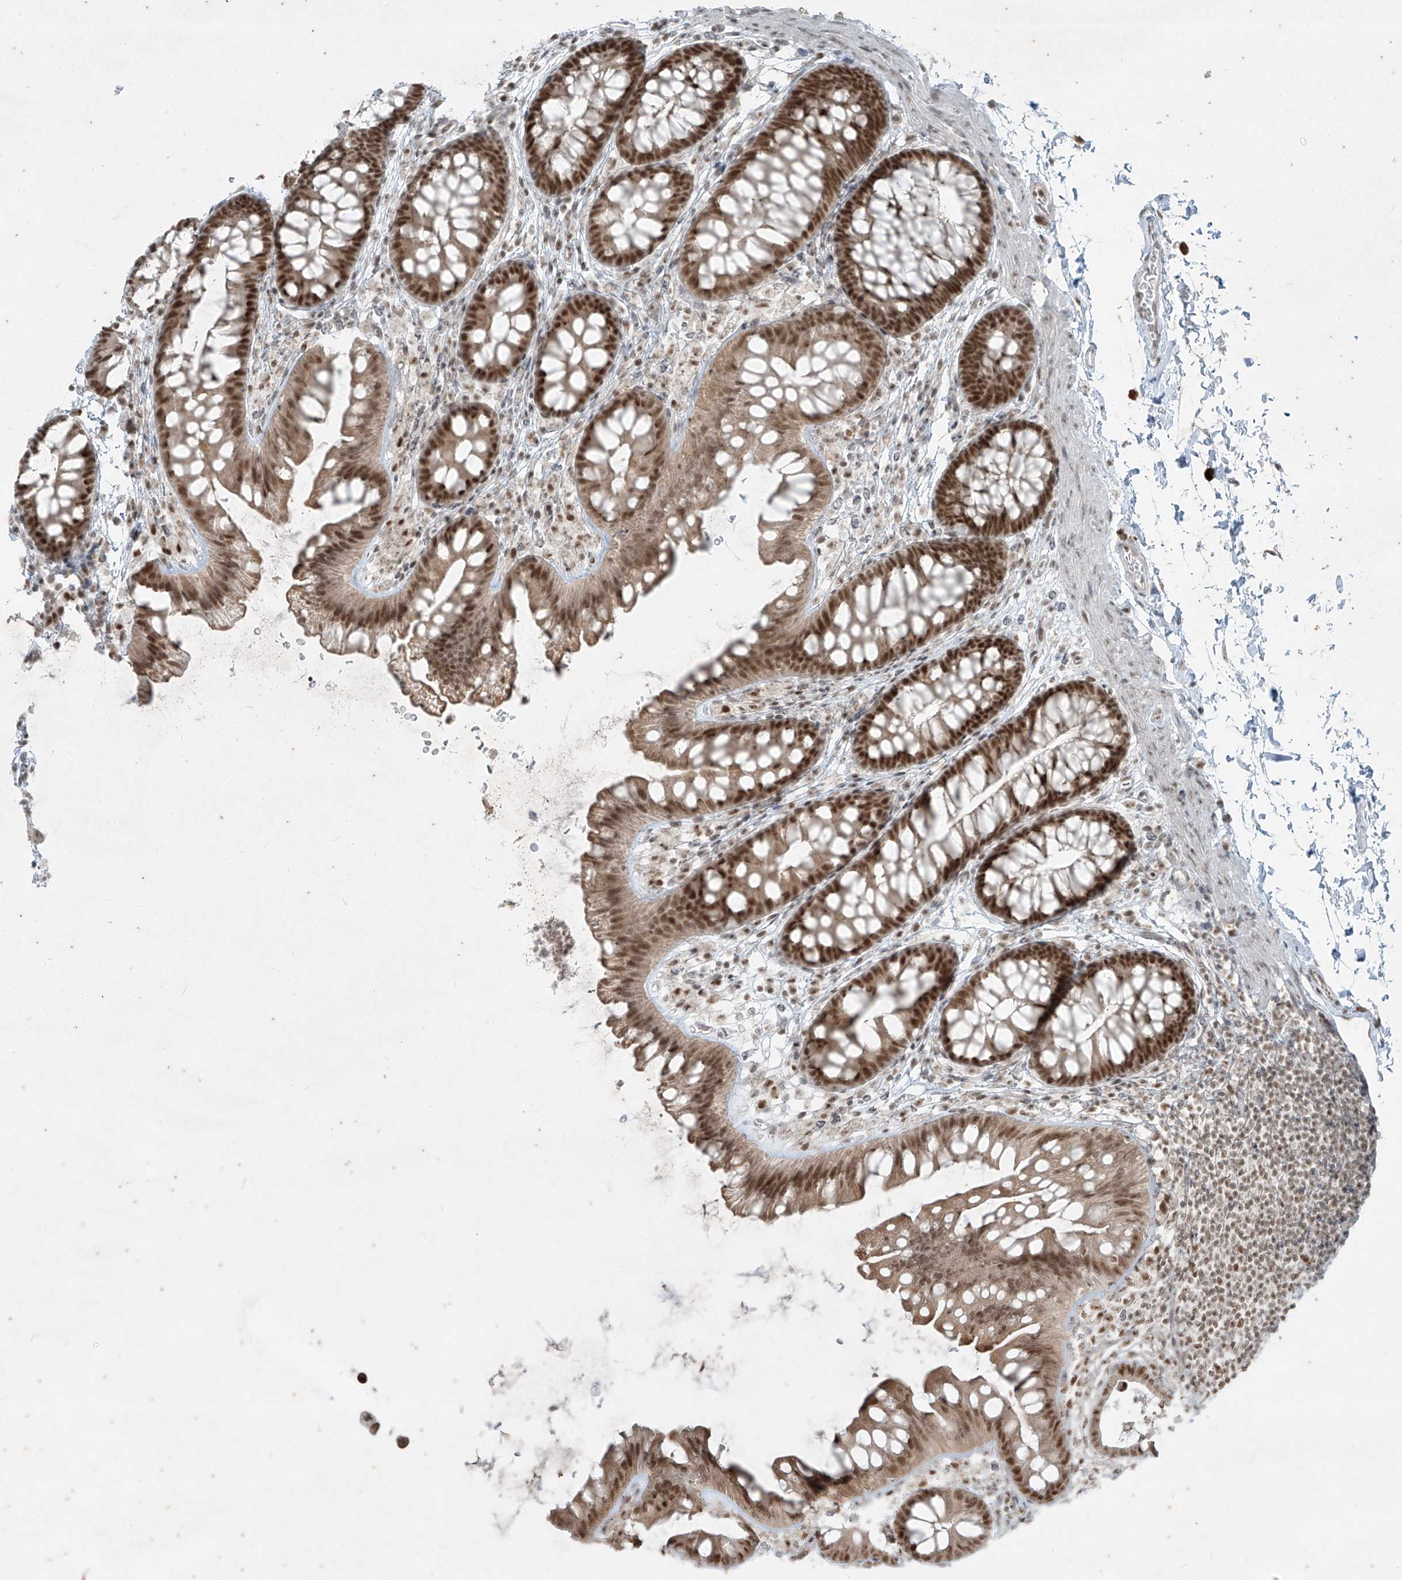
{"staining": {"intensity": "weak", "quantity": "25%-75%", "location": "cytoplasmic/membranous,nuclear"}, "tissue": "colon", "cell_type": "Endothelial cells", "image_type": "normal", "snomed": [{"axis": "morphology", "description": "Normal tissue, NOS"}, {"axis": "topography", "description": "Colon"}], "caption": "Weak cytoplasmic/membranous,nuclear staining is identified in approximately 25%-75% of endothelial cells in normal colon. The protein is stained brown, and the nuclei are stained in blue (DAB IHC with brightfield microscopy, high magnification).", "gene": "ZNF354B", "patient": {"sex": "female", "age": 62}}